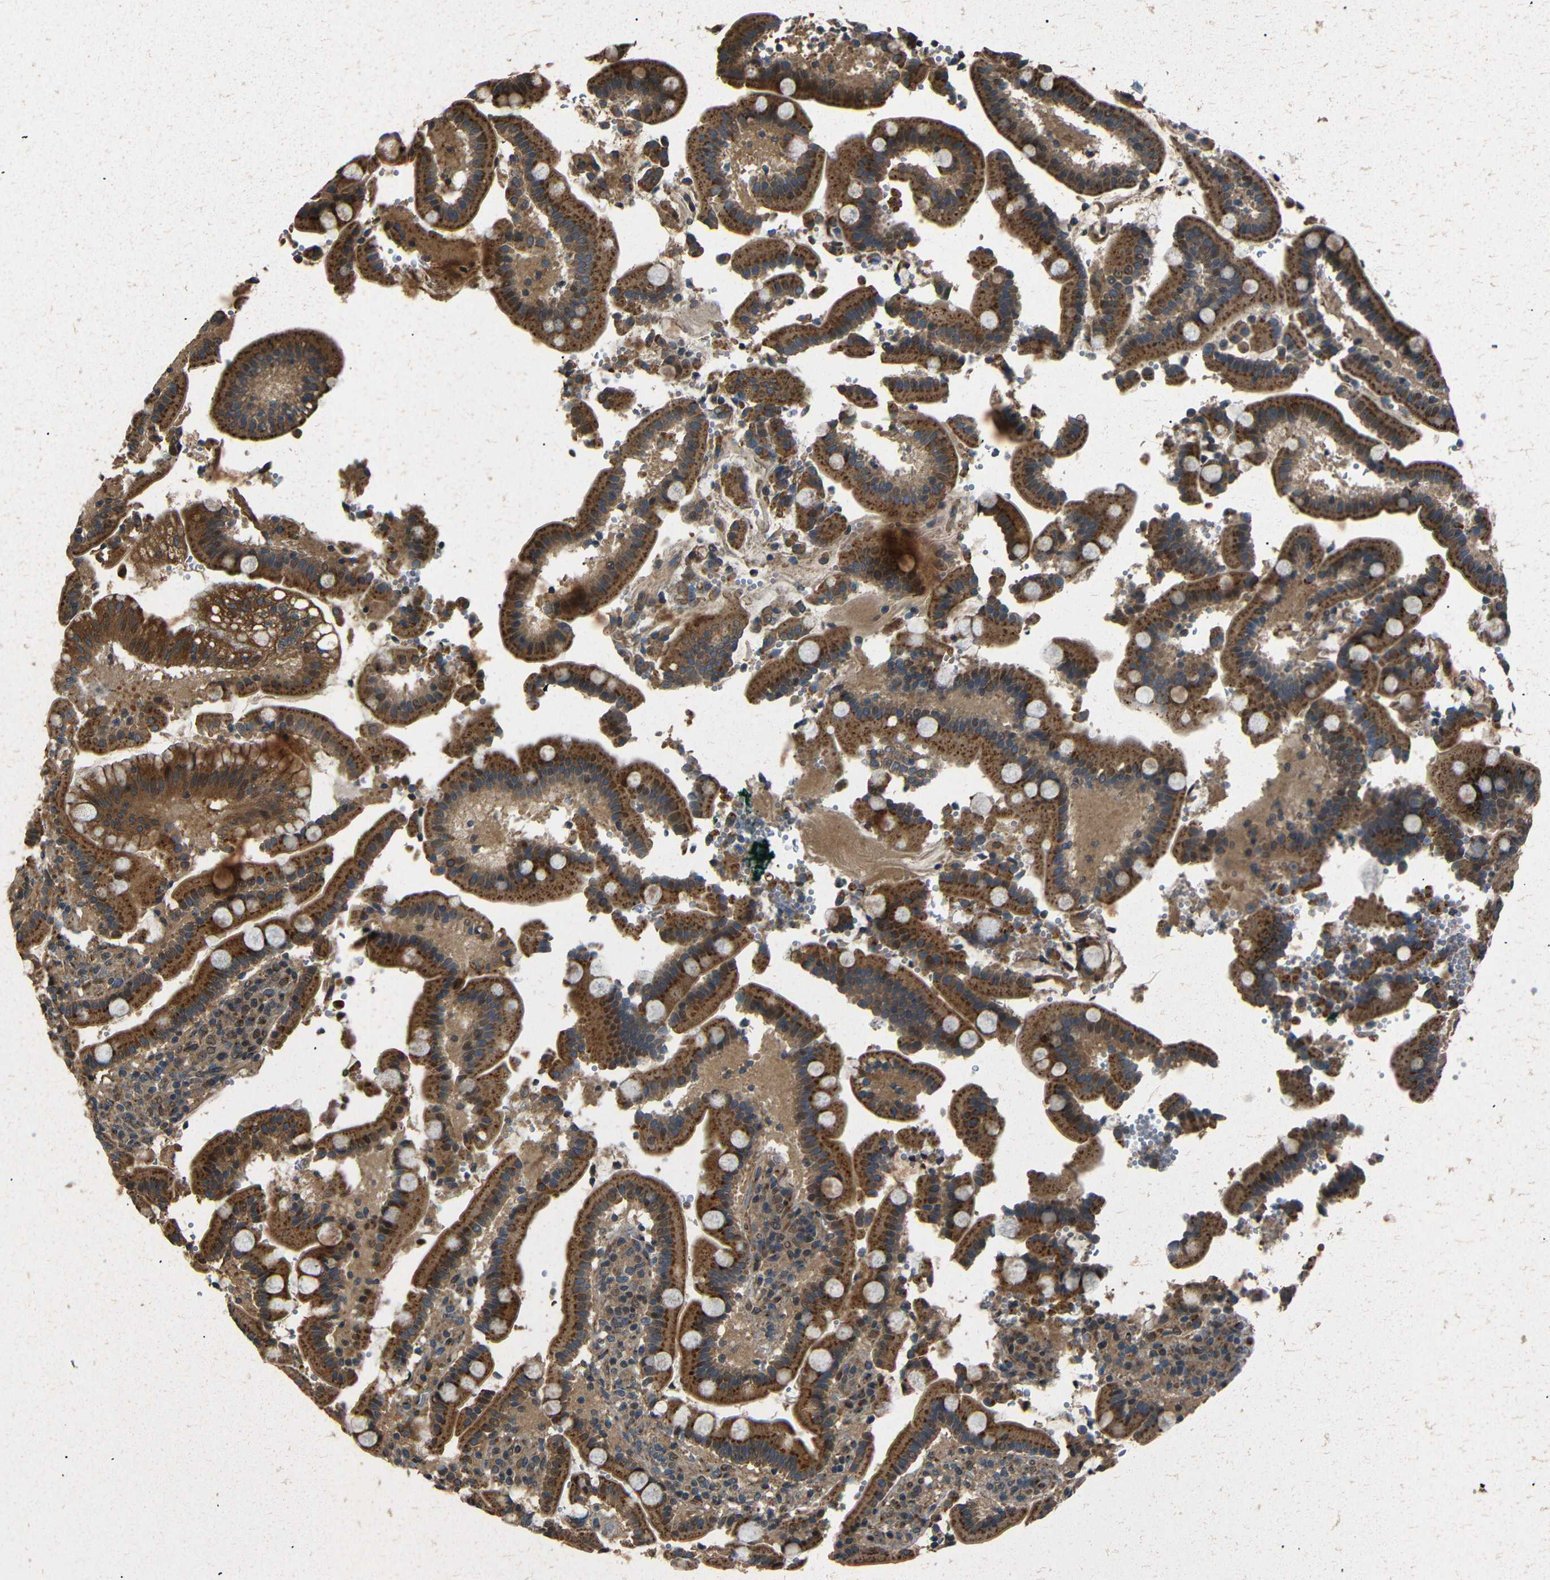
{"staining": {"intensity": "strong", "quantity": ">75%", "location": "cytoplasmic/membranous"}, "tissue": "duodenum", "cell_type": "Glandular cells", "image_type": "normal", "snomed": [{"axis": "morphology", "description": "Normal tissue, NOS"}, {"axis": "topography", "description": "Small intestine, NOS"}], "caption": "Strong cytoplasmic/membranous expression is identified in about >75% of glandular cells in normal duodenum. (IHC, brightfield microscopy, high magnification).", "gene": "AKAP9", "patient": {"sex": "female", "age": 71}}